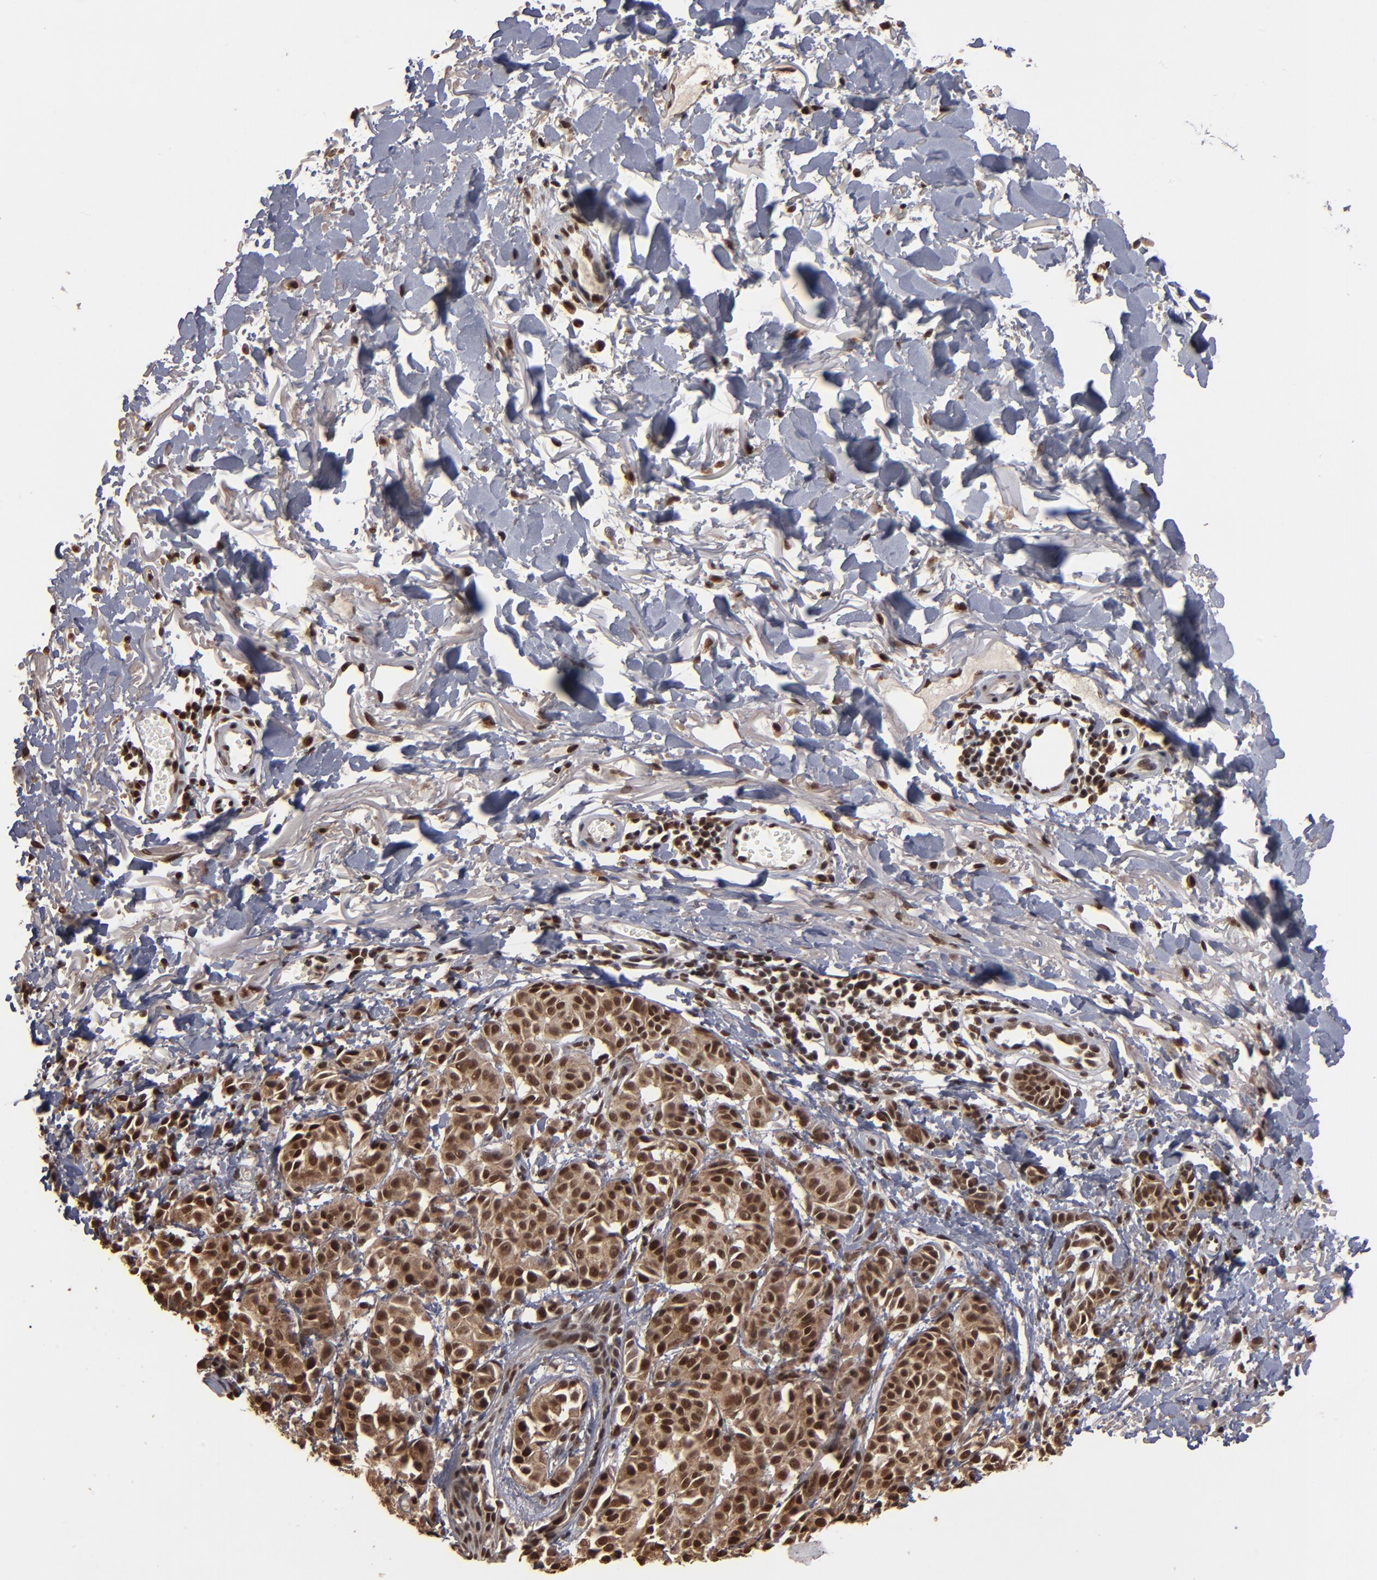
{"staining": {"intensity": "moderate", "quantity": ">75%", "location": "cytoplasmic/membranous,nuclear"}, "tissue": "melanoma", "cell_type": "Tumor cells", "image_type": "cancer", "snomed": [{"axis": "morphology", "description": "Malignant melanoma, NOS"}, {"axis": "topography", "description": "Skin"}], "caption": "A high-resolution histopathology image shows immunohistochemistry staining of malignant melanoma, which demonstrates moderate cytoplasmic/membranous and nuclear expression in approximately >75% of tumor cells.", "gene": "SNW1", "patient": {"sex": "male", "age": 76}}